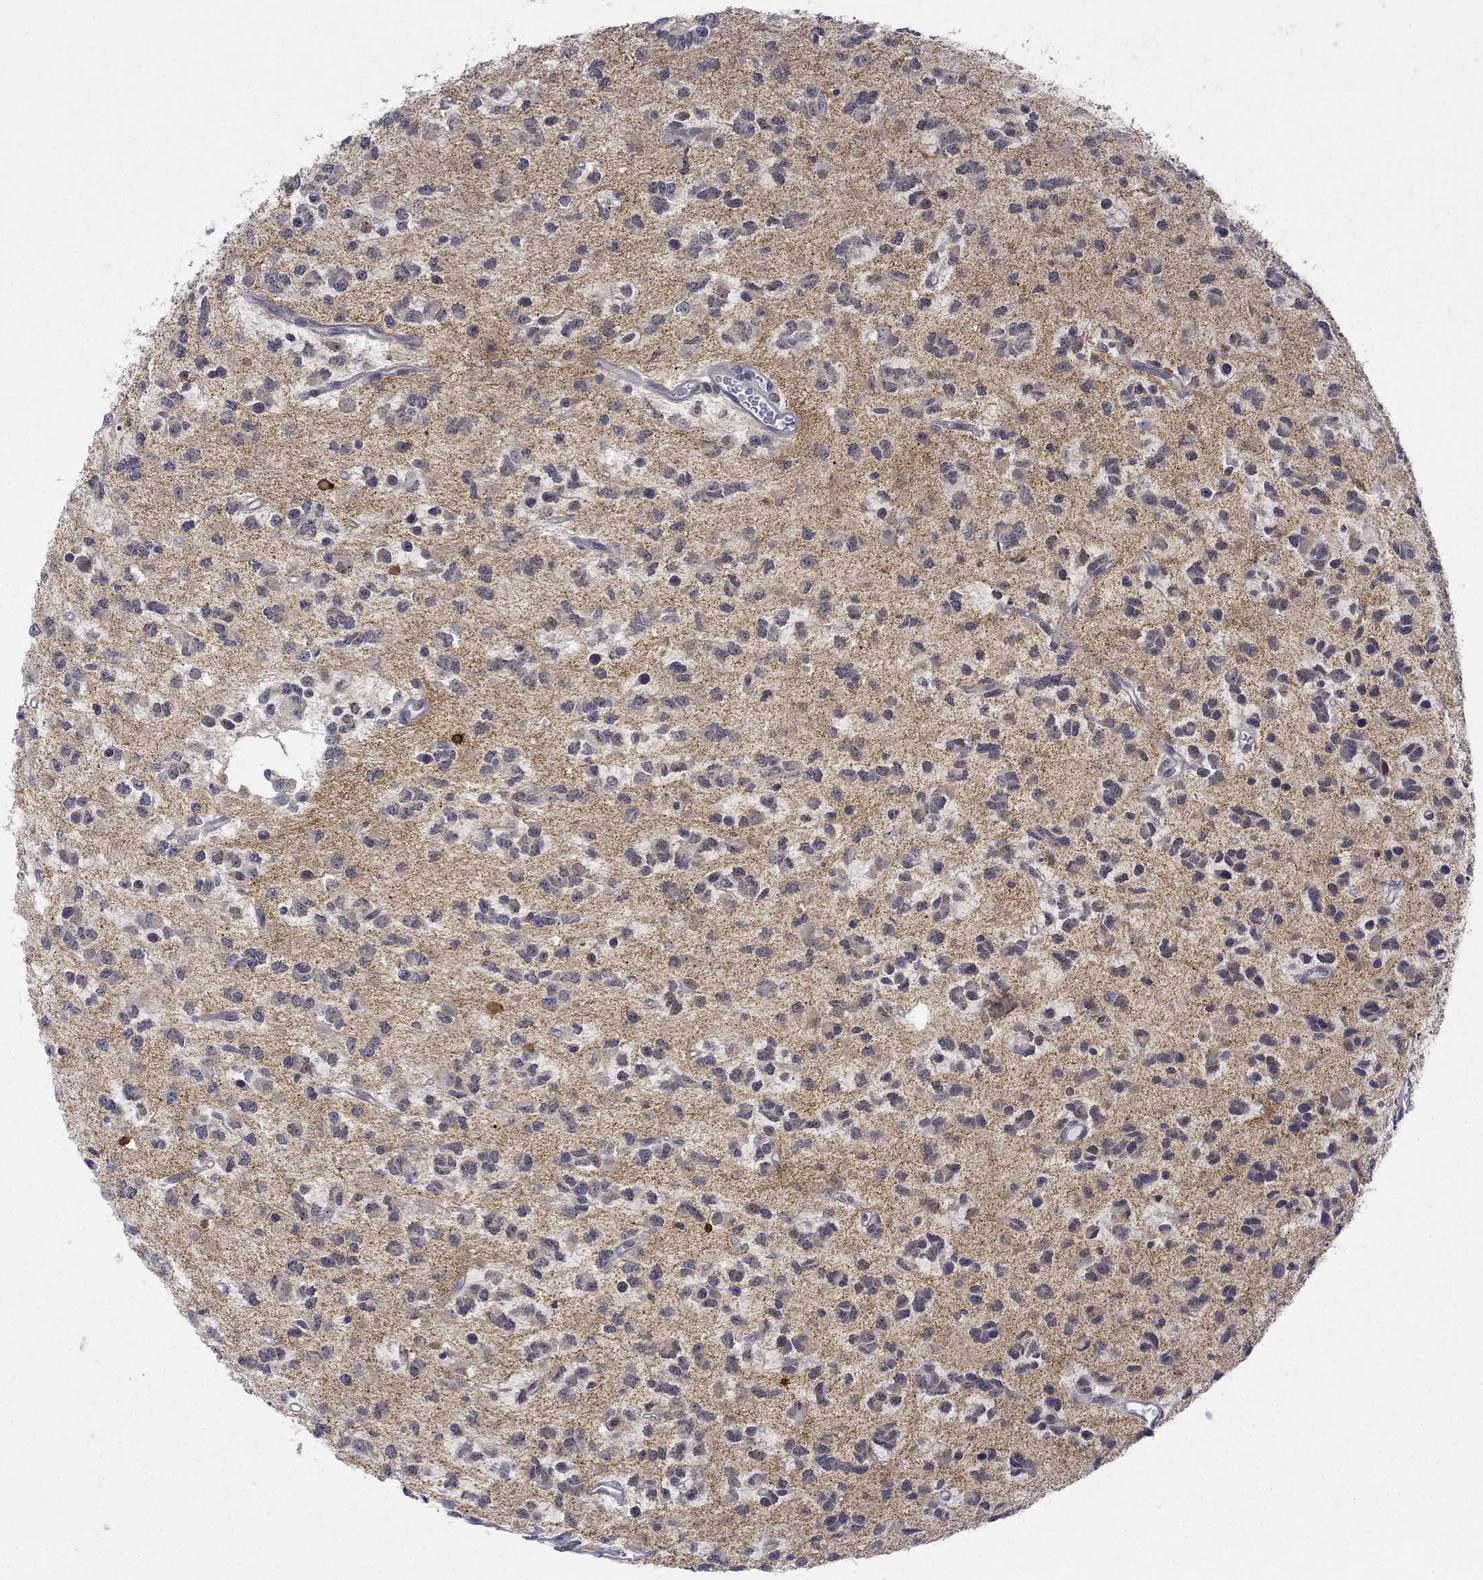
{"staining": {"intensity": "negative", "quantity": "none", "location": "none"}, "tissue": "glioma", "cell_type": "Tumor cells", "image_type": "cancer", "snomed": [{"axis": "morphology", "description": "Glioma, malignant, Low grade"}, {"axis": "topography", "description": "Brain"}], "caption": "Immunohistochemical staining of human glioma shows no significant positivity in tumor cells.", "gene": "TIGD4", "patient": {"sex": "female", "age": 45}}